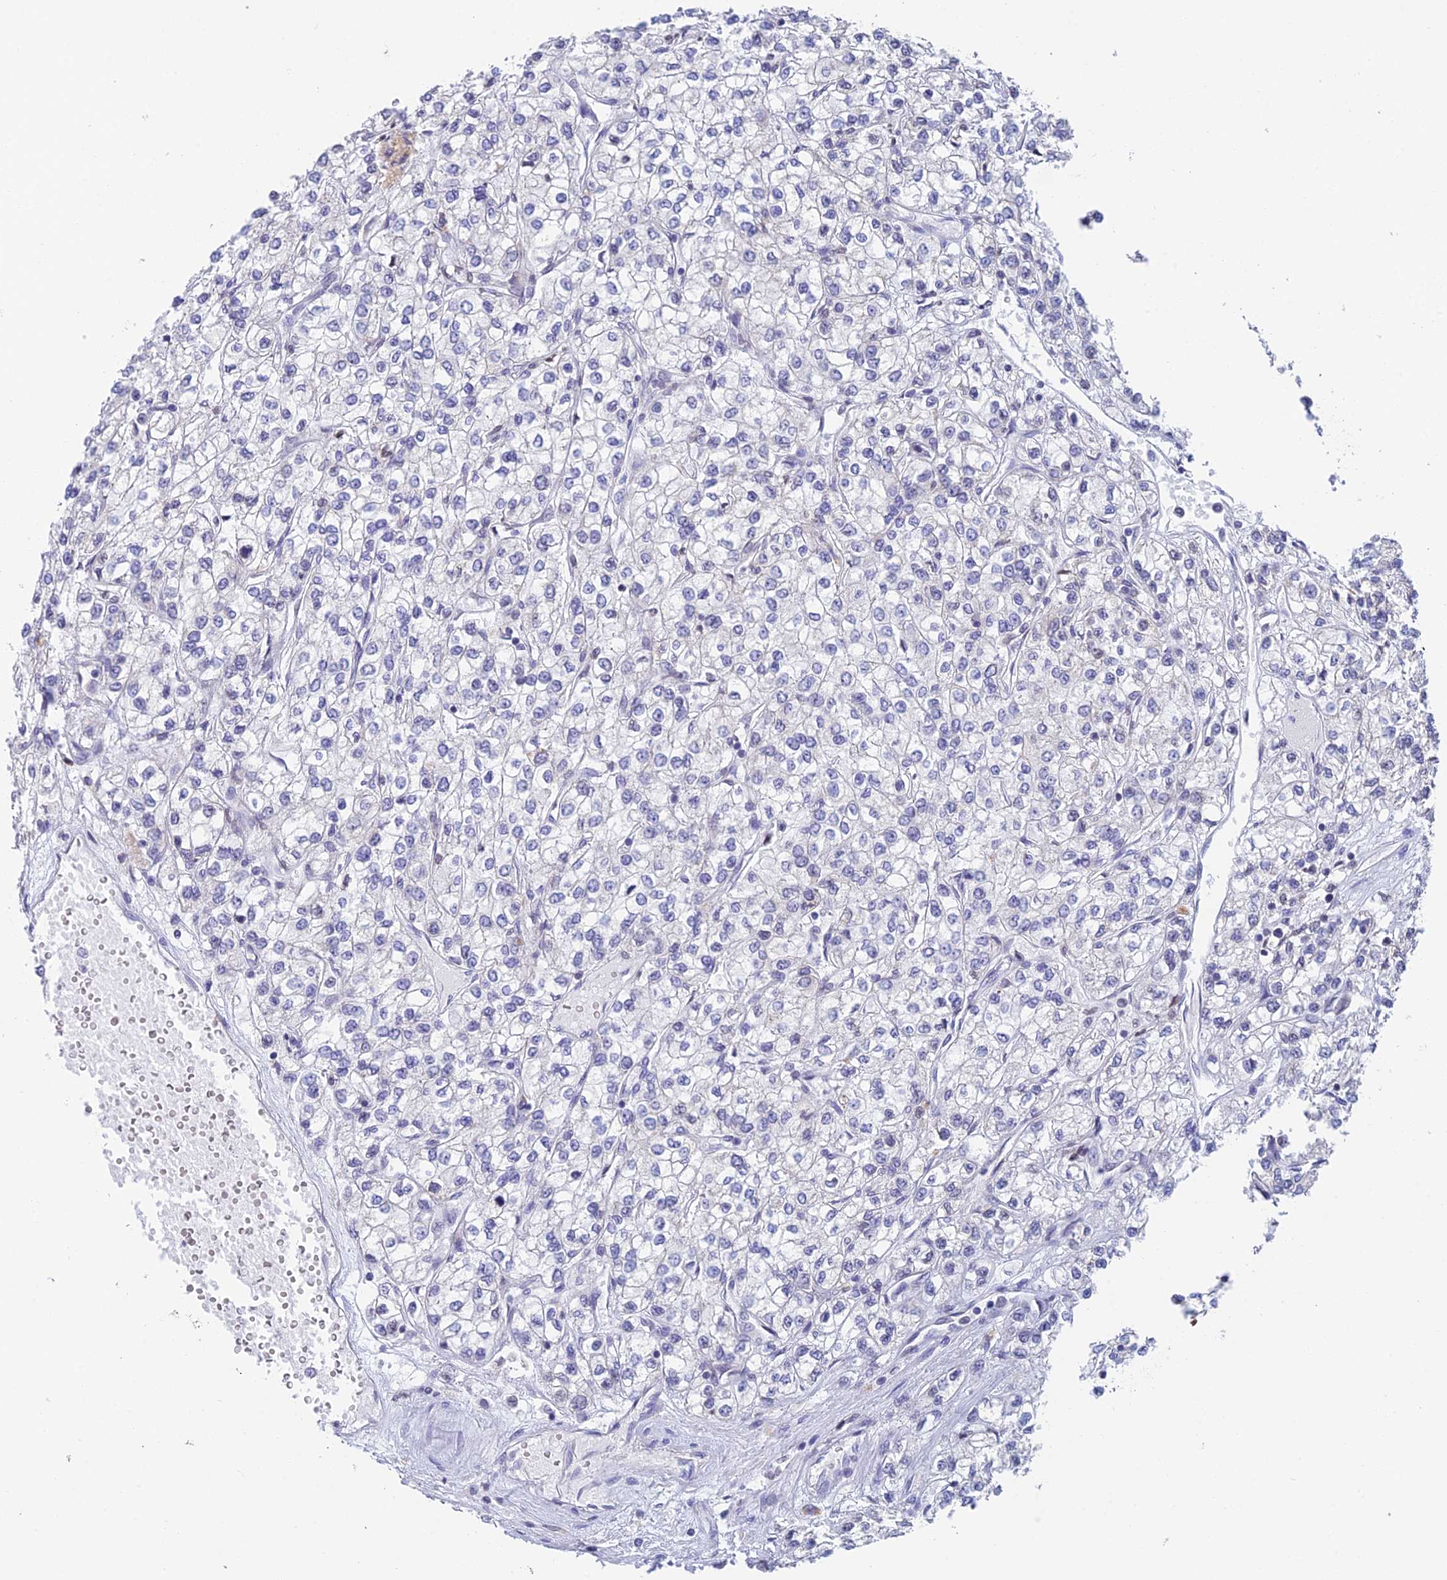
{"staining": {"intensity": "negative", "quantity": "none", "location": "none"}, "tissue": "renal cancer", "cell_type": "Tumor cells", "image_type": "cancer", "snomed": [{"axis": "morphology", "description": "Adenocarcinoma, NOS"}, {"axis": "topography", "description": "Kidney"}], "caption": "Immunohistochemistry (IHC) photomicrograph of neoplastic tissue: human renal cancer stained with DAB displays no significant protein positivity in tumor cells. The staining is performed using DAB (3,3'-diaminobenzidine) brown chromogen with nuclei counter-stained in using hematoxylin.", "gene": "REXO5", "patient": {"sex": "male", "age": 80}}